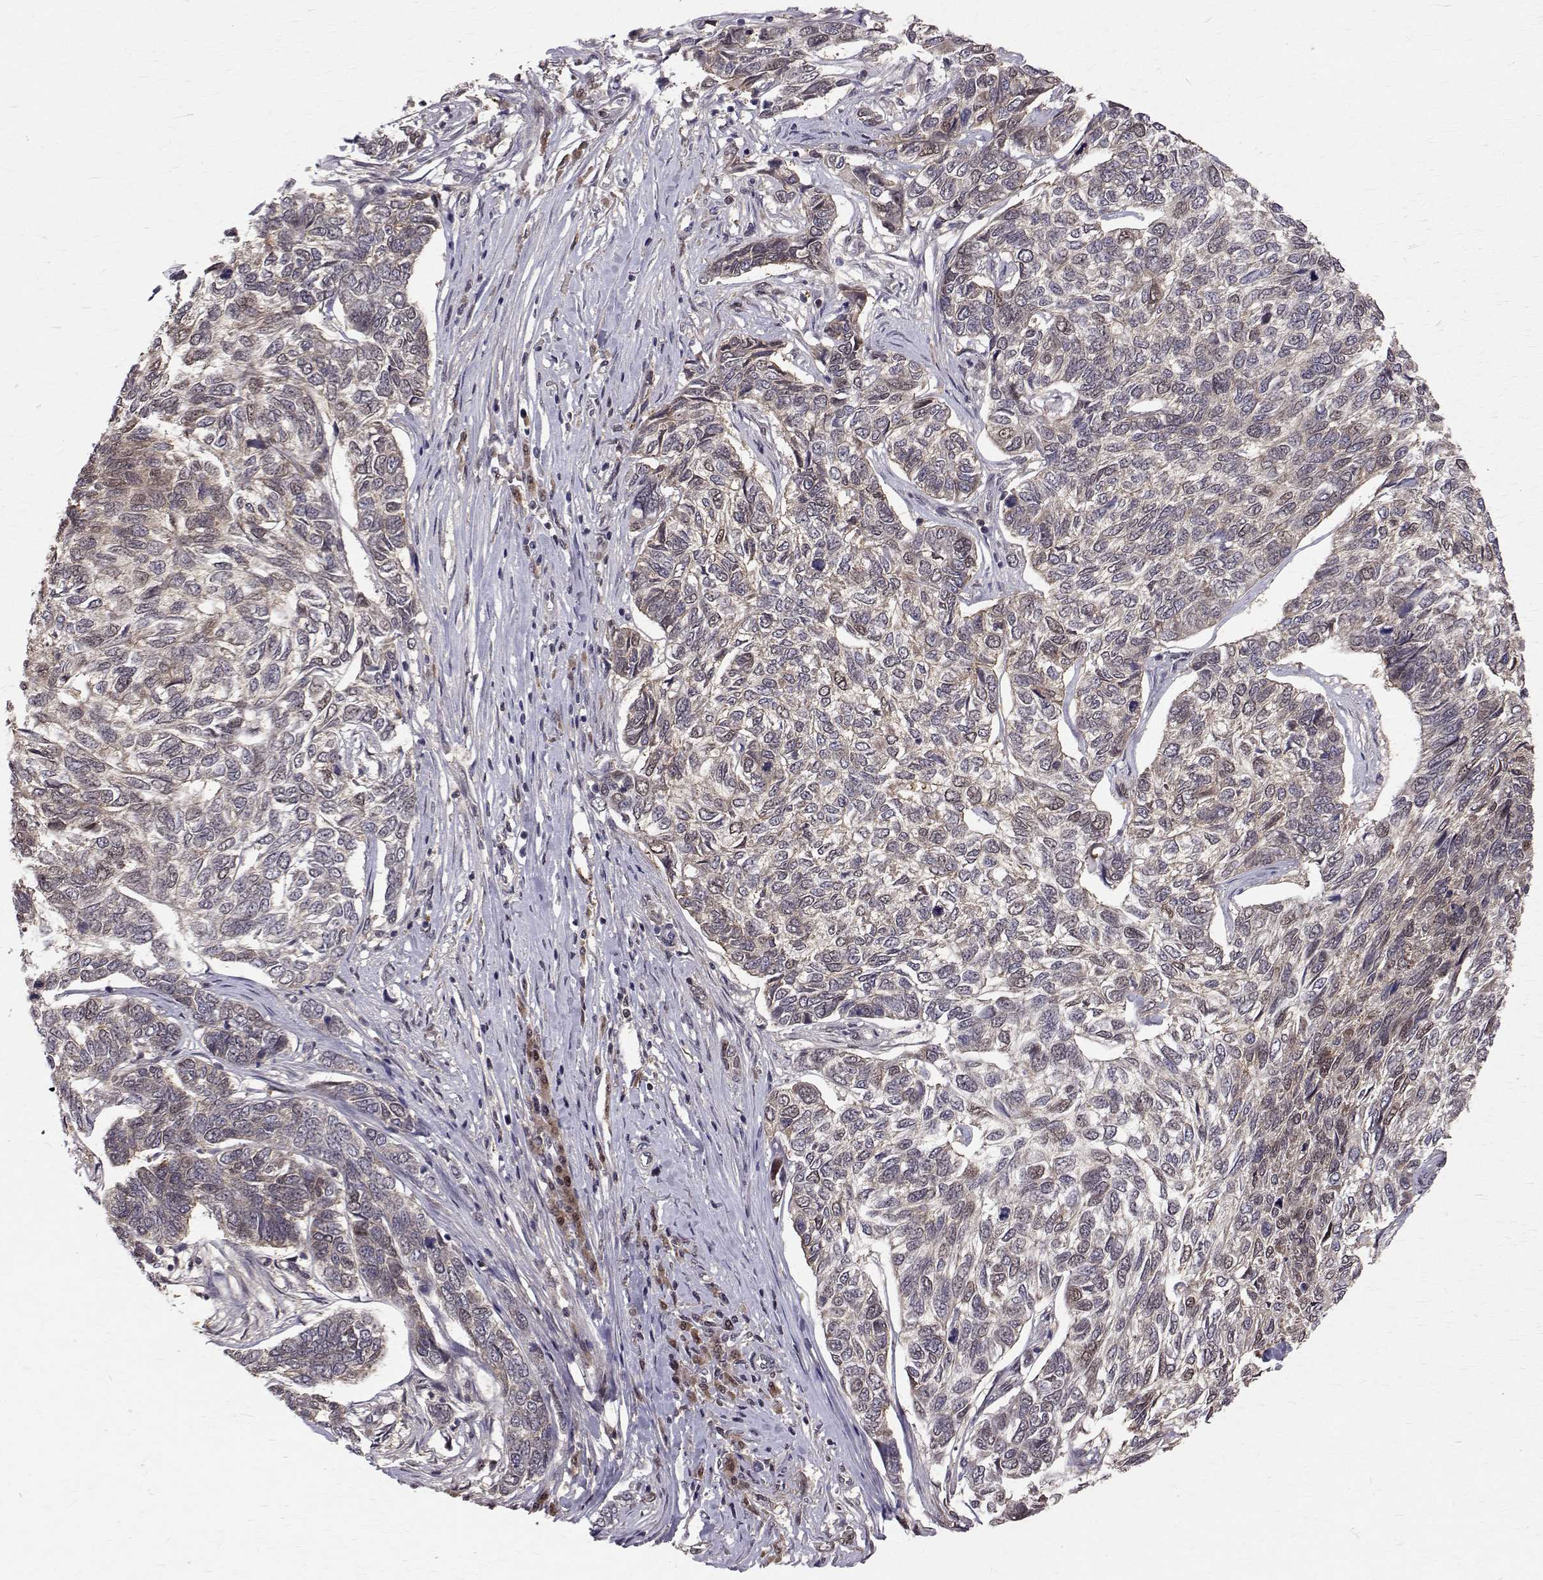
{"staining": {"intensity": "weak", "quantity": "<25%", "location": "nuclear"}, "tissue": "skin cancer", "cell_type": "Tumor cells", "image_type": "cancer", "snomed": [{"axis": "morphology", "description": "Basal cell carcinoma"}, {"axis": "topography", "description": "Skin"}], "caption": "Immunohistochemistry micrograph of neoplastic tissue: skin basal cell carcinoma stained with DAB (3,3'-diaminobenzidine) reveals no significant protein positivity in tumor cells.", "gene": "NIF3L1", "patient": {"sex": "female", "age": 65}}